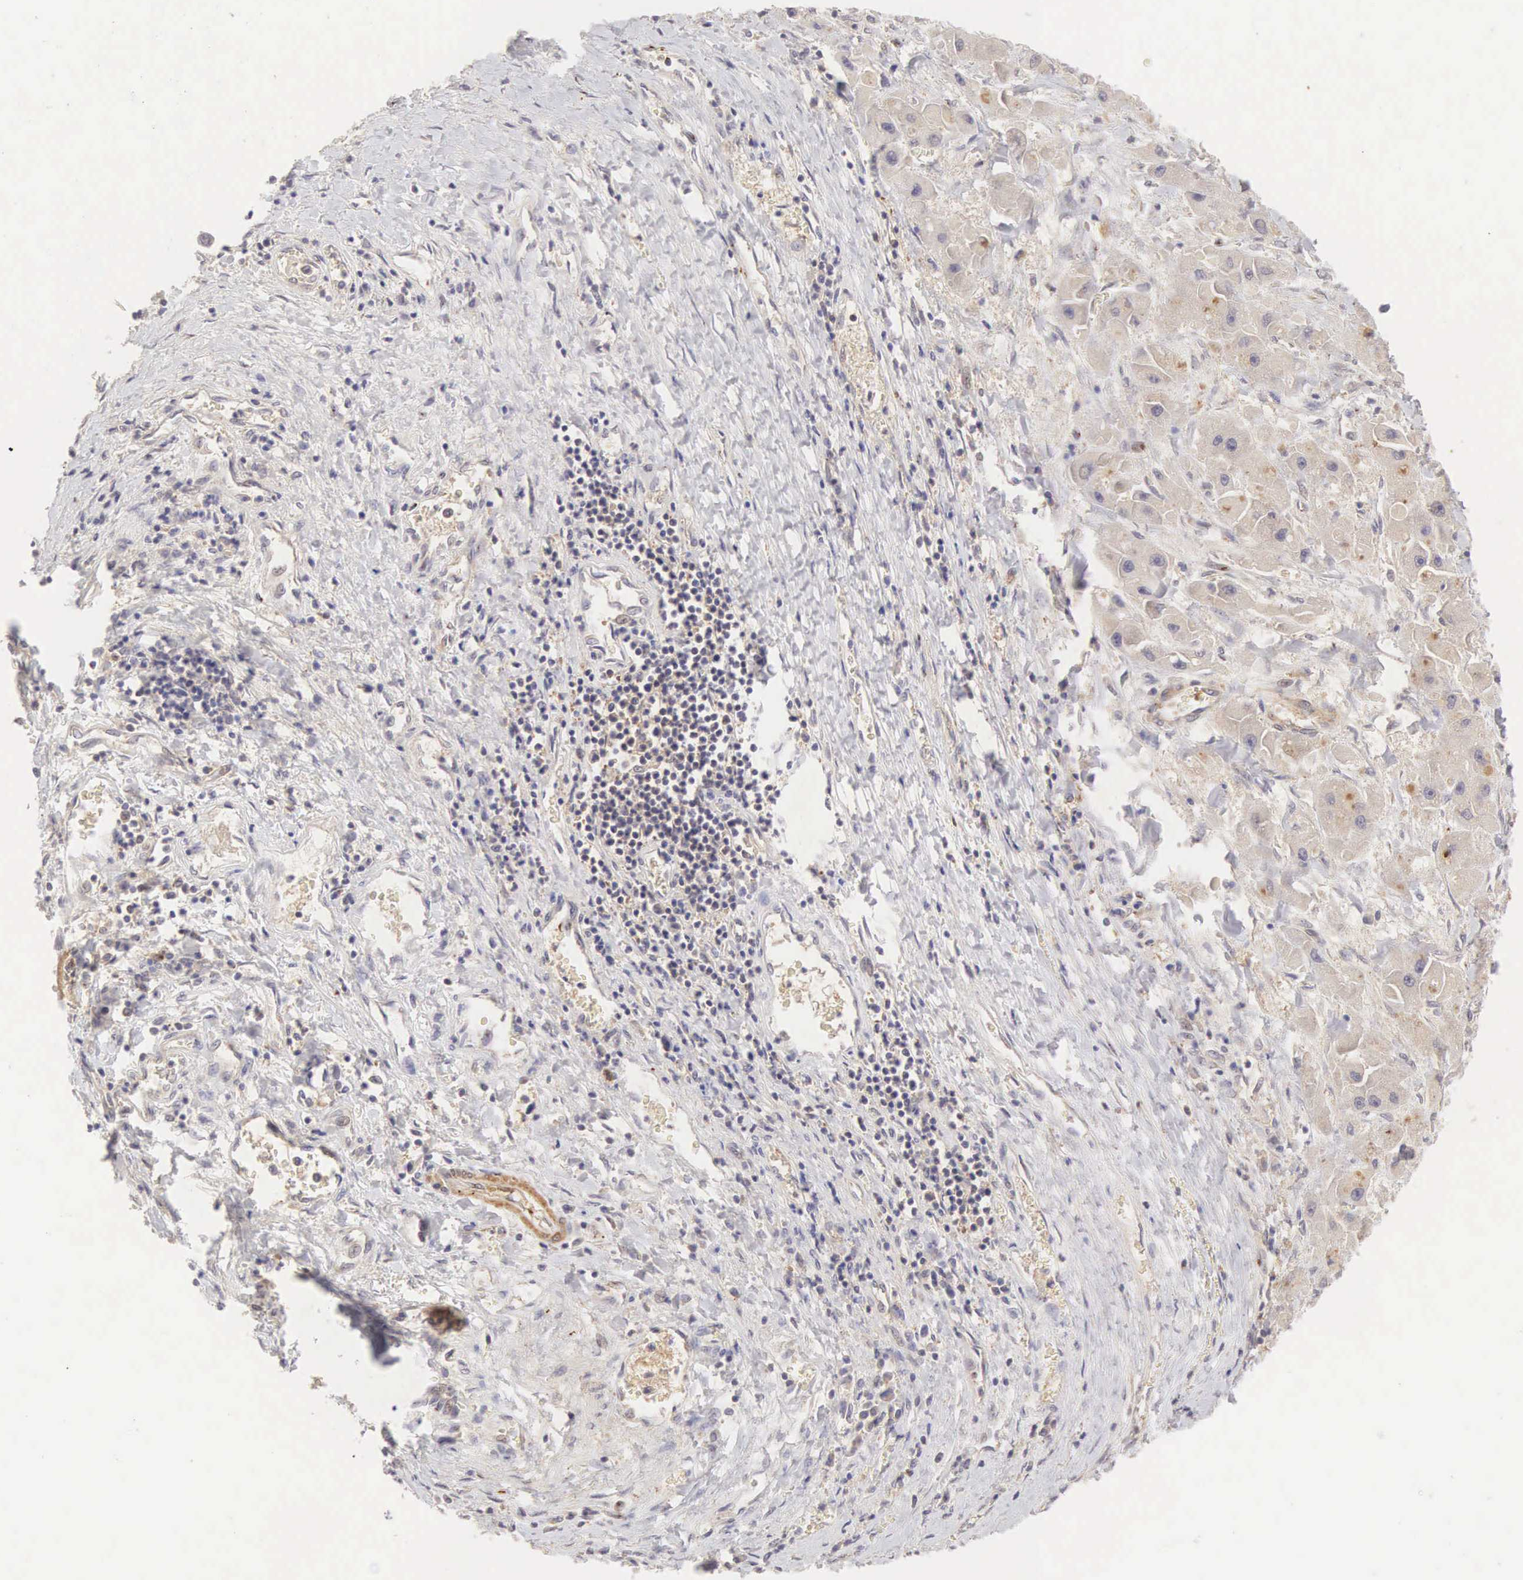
{"staining": {"intensity": "weak", "quantity": "<25%", "location": "cytoplasmic/membranous"}, "tissue": "liver cancer", "cell_type": "Tumor cells", "image_type": "cancer", "snomed": [{"axis": "morphology", "description": "Carcinoma, Hepatocellular, NOS"}, {"axis": "topography", "description": "Liver"}], "caption": "Immunohistochemical staining of human liver cancer exhibits no significant positivity in tumor cells.", "gene": "CD1A", "patient": {"sex": "male", "age": 24}}